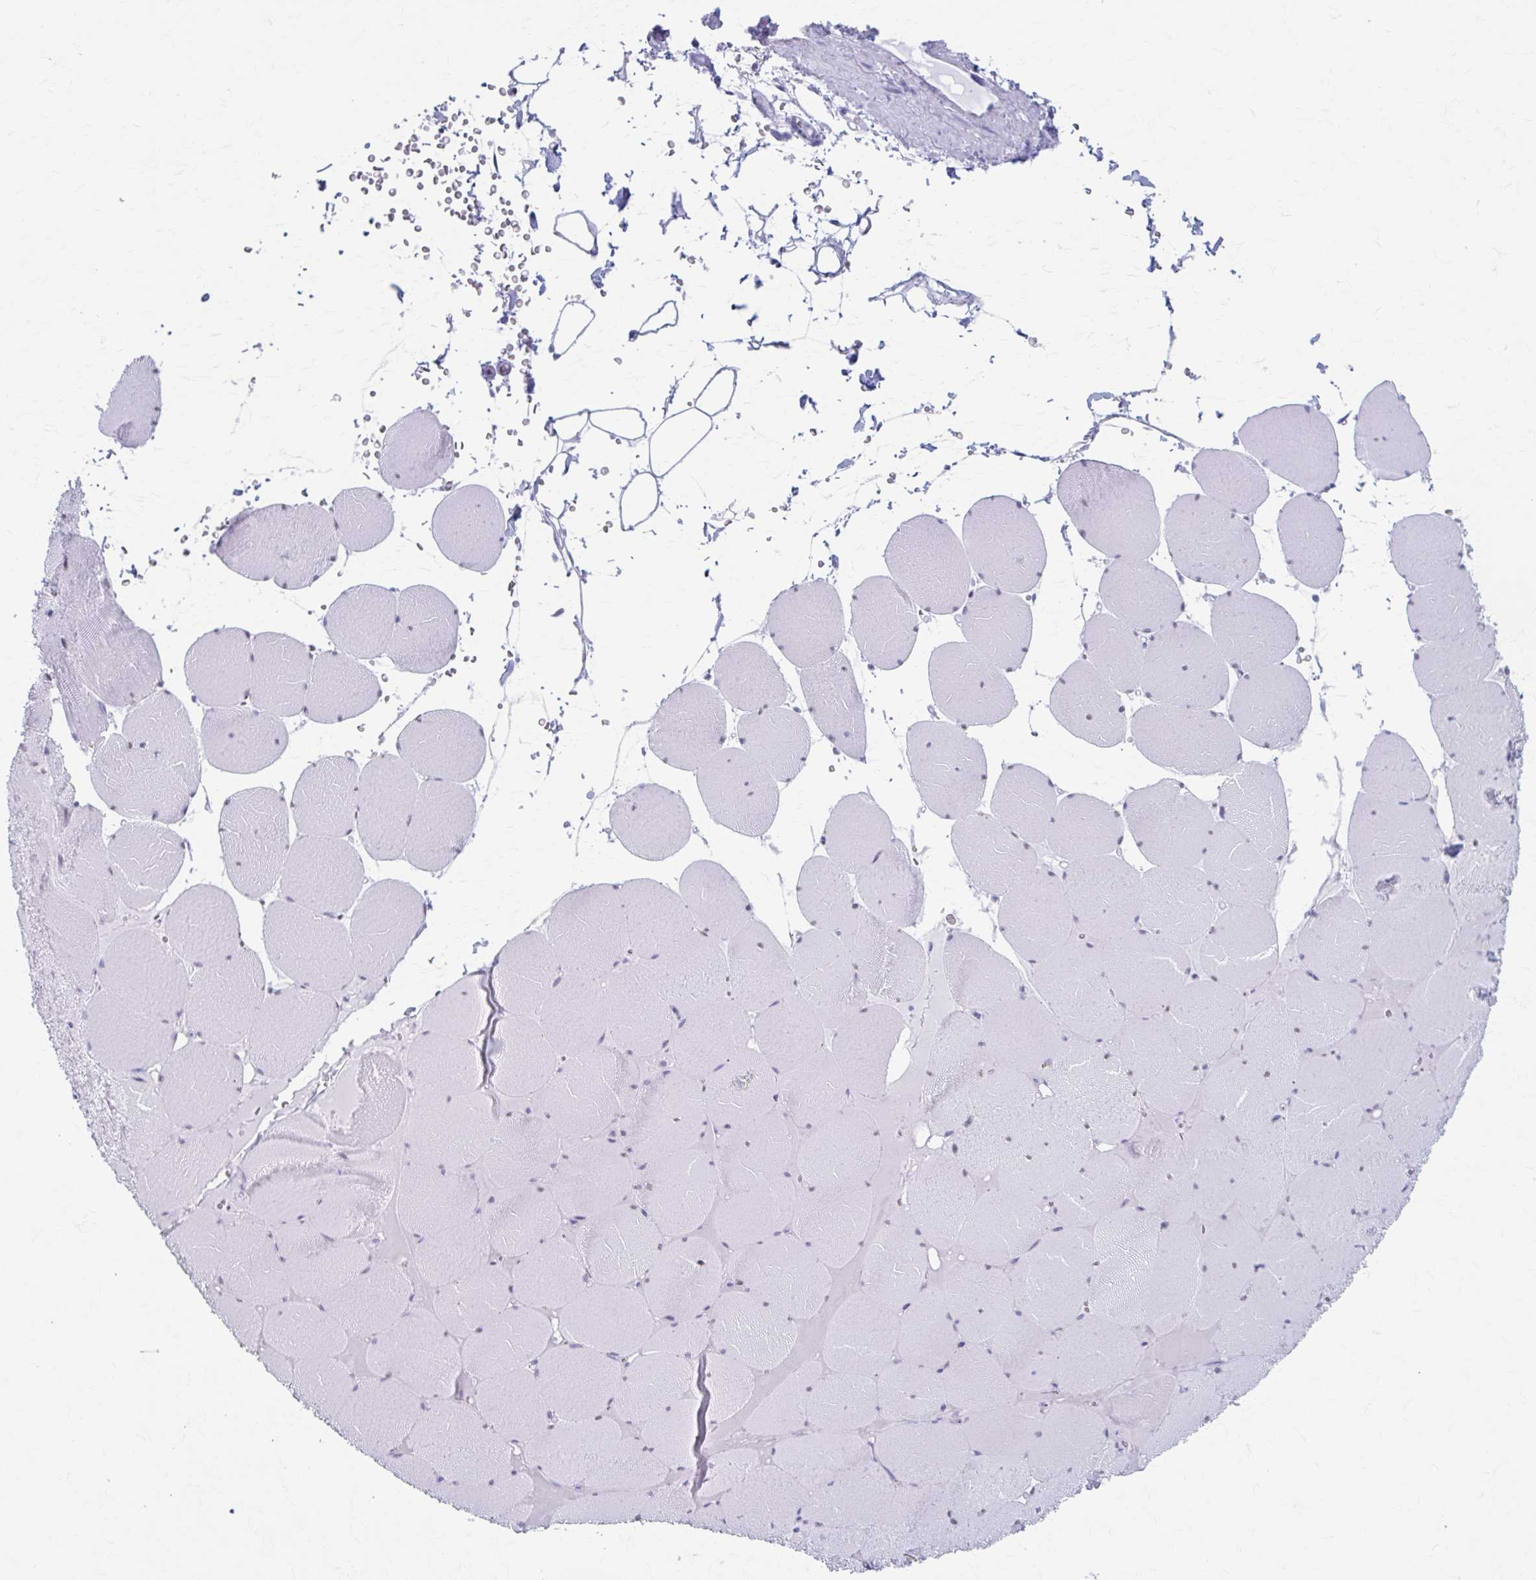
{"staining": {"intensity": "negative", "quantity": "none", "location": "none"}, "tissue": "skeletal muscle", "cell_type": "Myocytes", "image_type": "normal", "snomed": [{"axis": "morphology", "description": "Normal tissue, NOS"}, {"axis": "topography", "description": "Skeletal muscle"}, {"axis": "topography", "description": "Head-Neck"}], "caption": "Immunohistochemistry (IHC) image of unremarkable skeletal muscle stained for a protein (brown), which shows no staining in myocytes. (DAB immunohistochemistry visualized using brightfield microscopy, high magnification).", "gene": "KCNE2", "patient": {"sex": "male", "age": 66}}